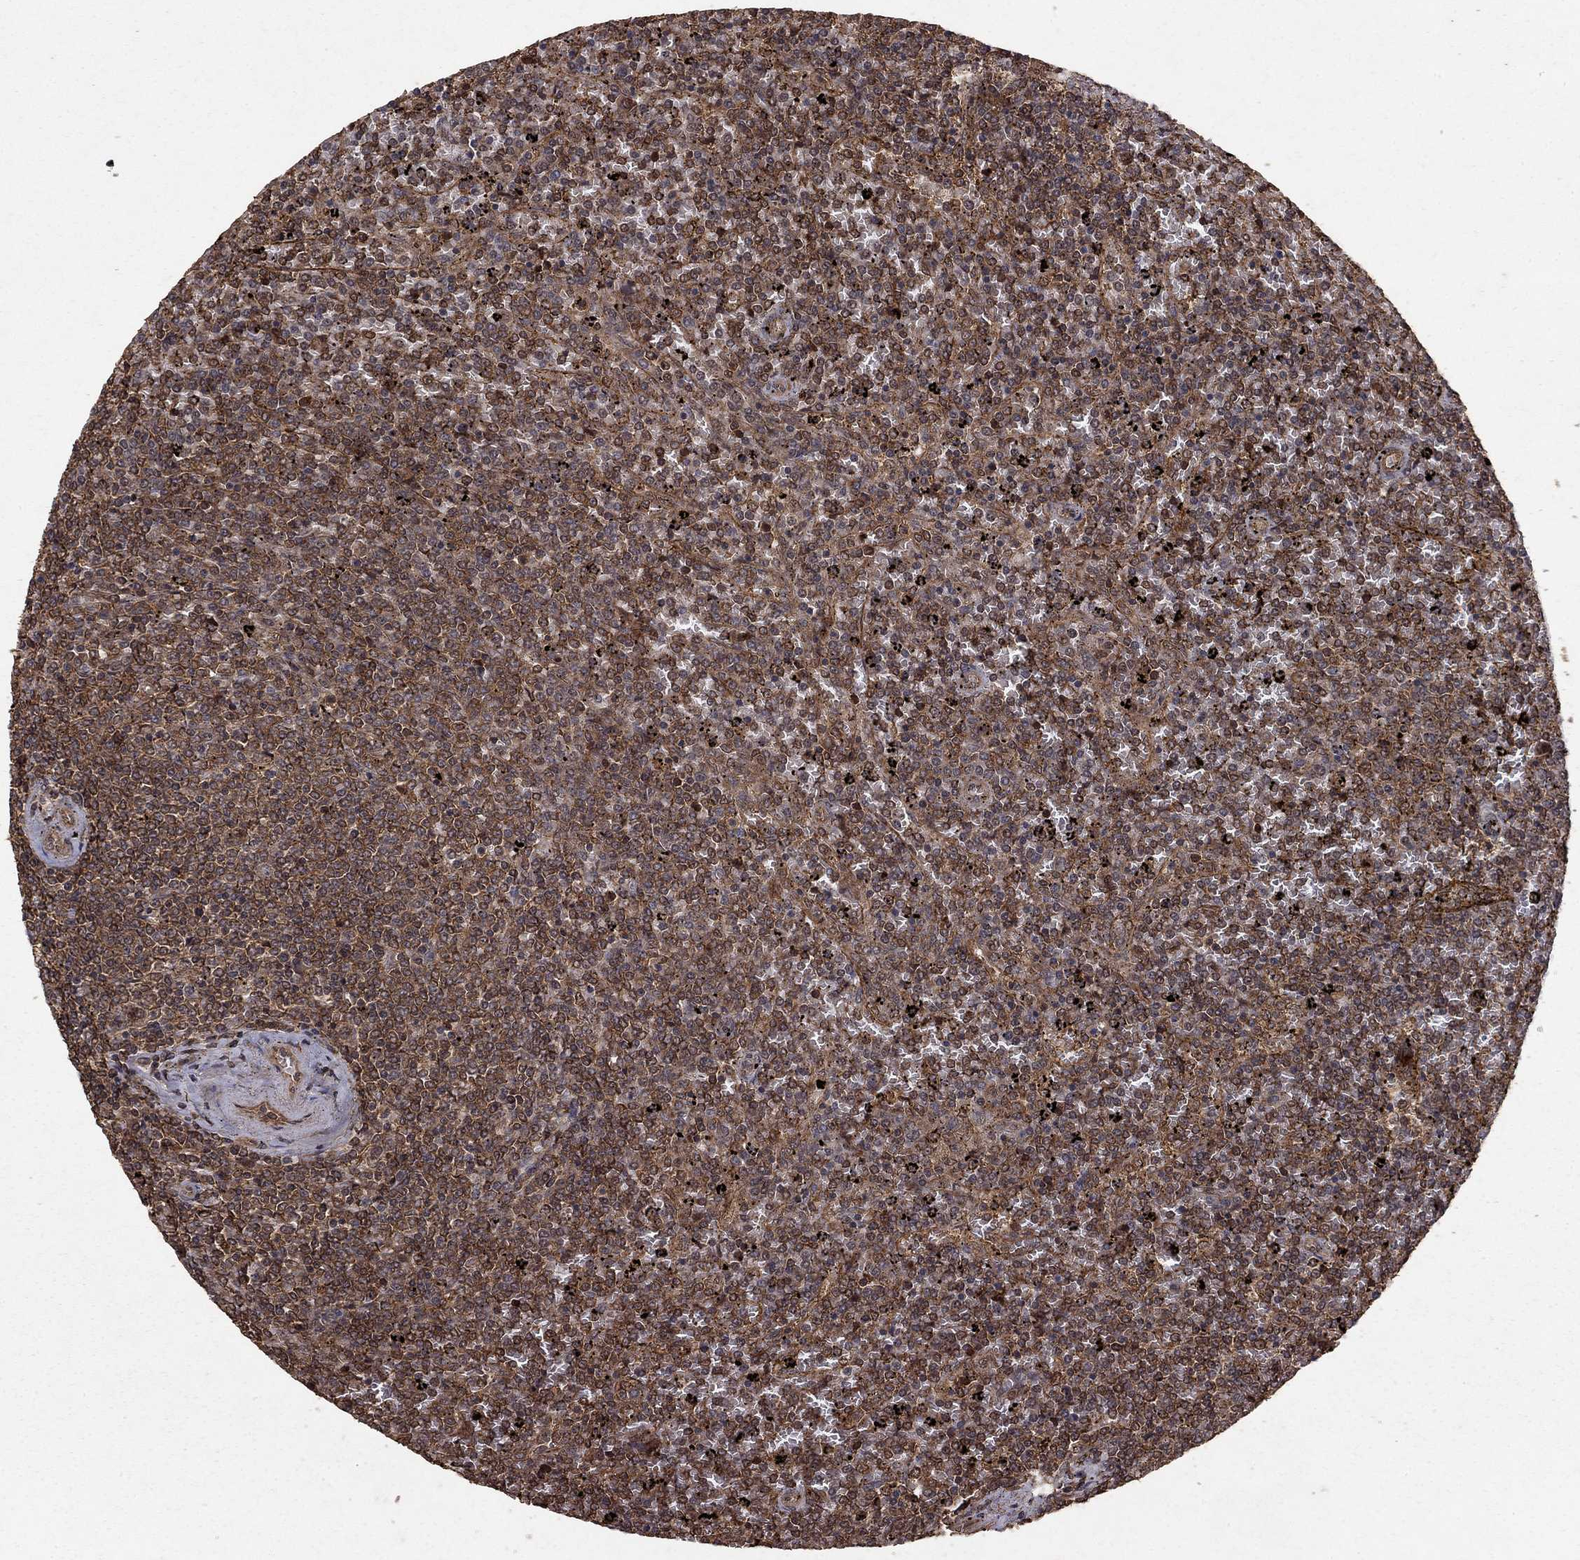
{"staining": {"intensity": "moderate", "quantity": ">75%", "location": "cytoplasmic/membranous"}, "tissue": "lymphoma", "cell_type": "Tumor cells", "image_type": "cancer", "snomed": [{"axis": "morphology", "description": "Malignant lymphoma, non-Hodgkin's type, Low grade"}, {"axis": "topography", "description": "Spleen"}], "caption": "Immunohistochemistry (IHC) micrograph of malignant lymphoma, non-Hodgkin's type (low-grade) stained for a protein (brown), which demonstrates medium levels of moderate cytoplasmic/membranous expression in approximately >75% of tumor cells.", "gene": "PRDM1", "patient": {"sex": "female", "age": 77}}